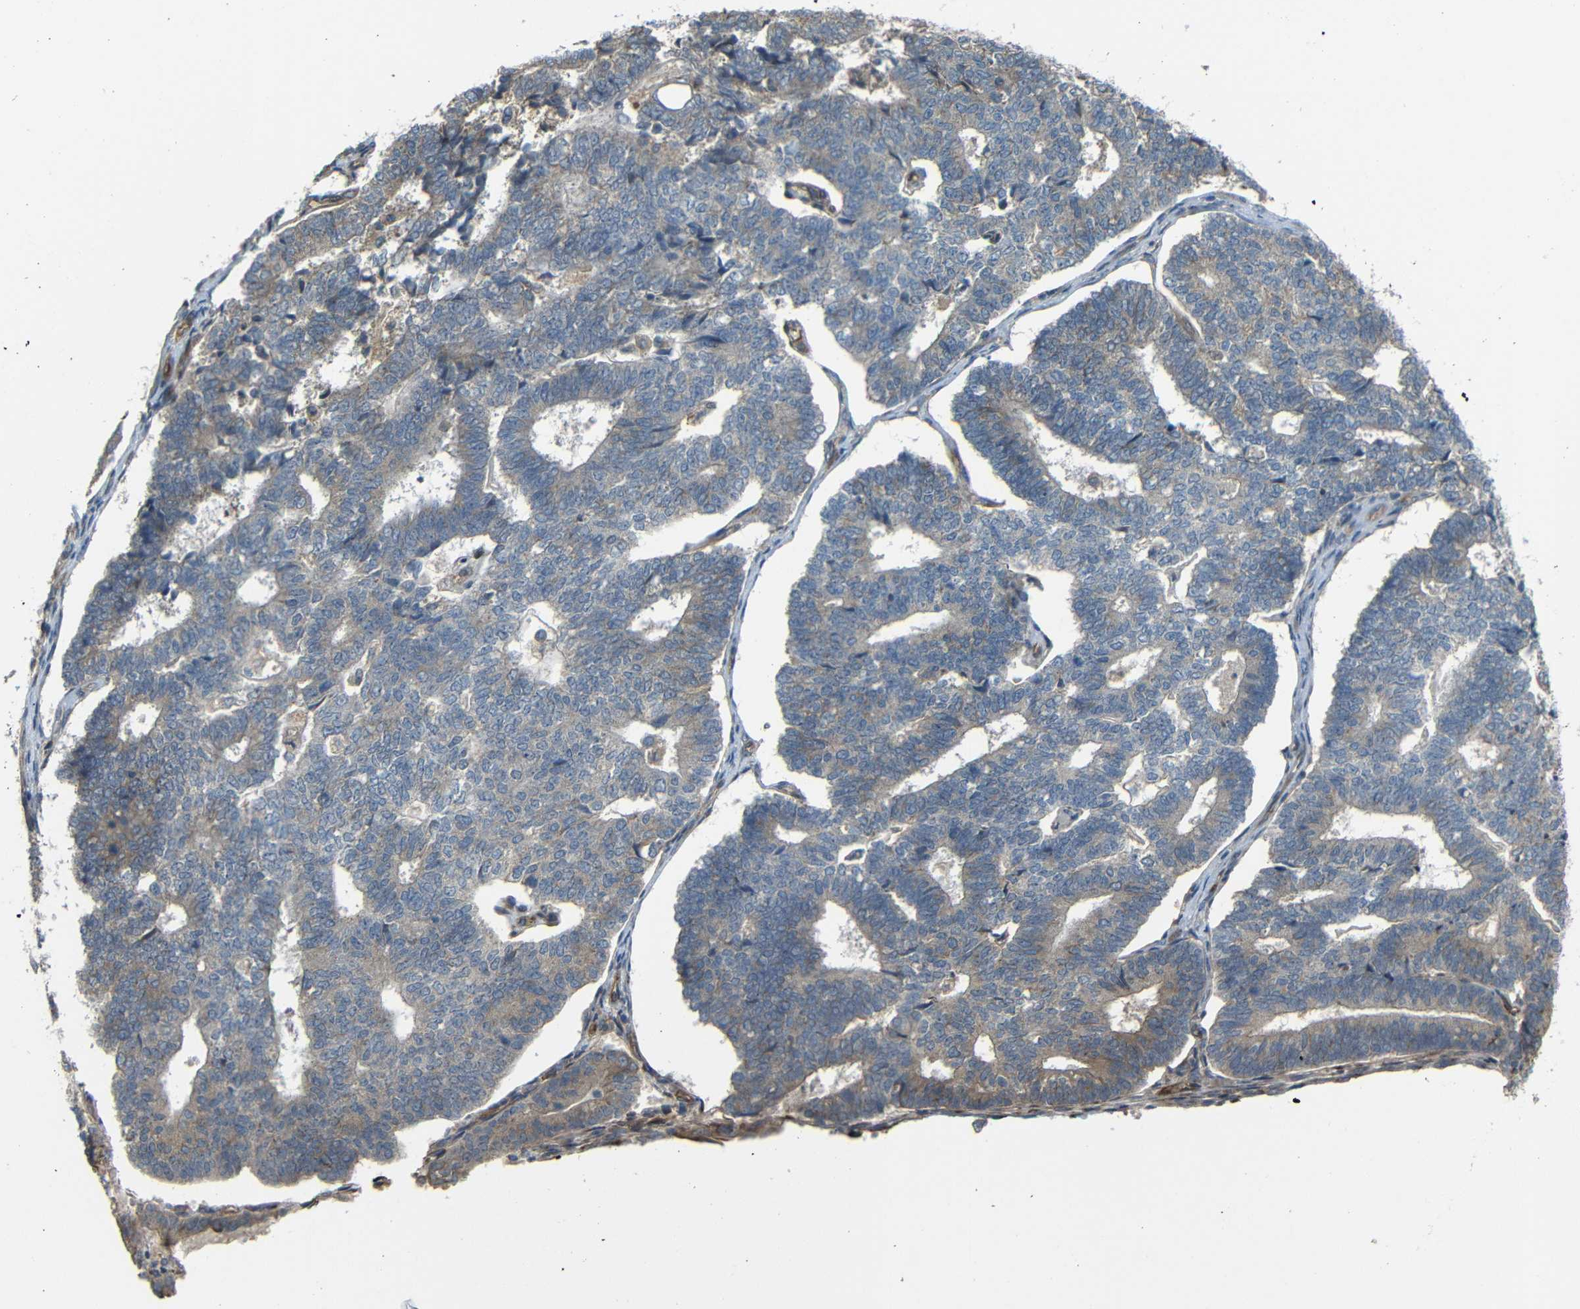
{"staining": {"intensity": "weak", "quantity": "25%-75%", "location": "cytoplasmic/membranous"}, "tissue": "endometrial cancer", "cell_type": "Tumor cells", "image_type": "cancer", "snomed": [{"axis": "morphology", "description": "Adenocarcinoma, NOS"}, {"axis": "topography", "description": "Endometrium"}], "caption": "Endometrial adenocarcinoma tissue demonstrates weak cytoplasmic/membranous positivity in about 25%-75% of tumor cells (IHC, brightfield microscopy, high magnification).", "gene": "RELL1", "patient": {"sex": "female", "age": 70}}